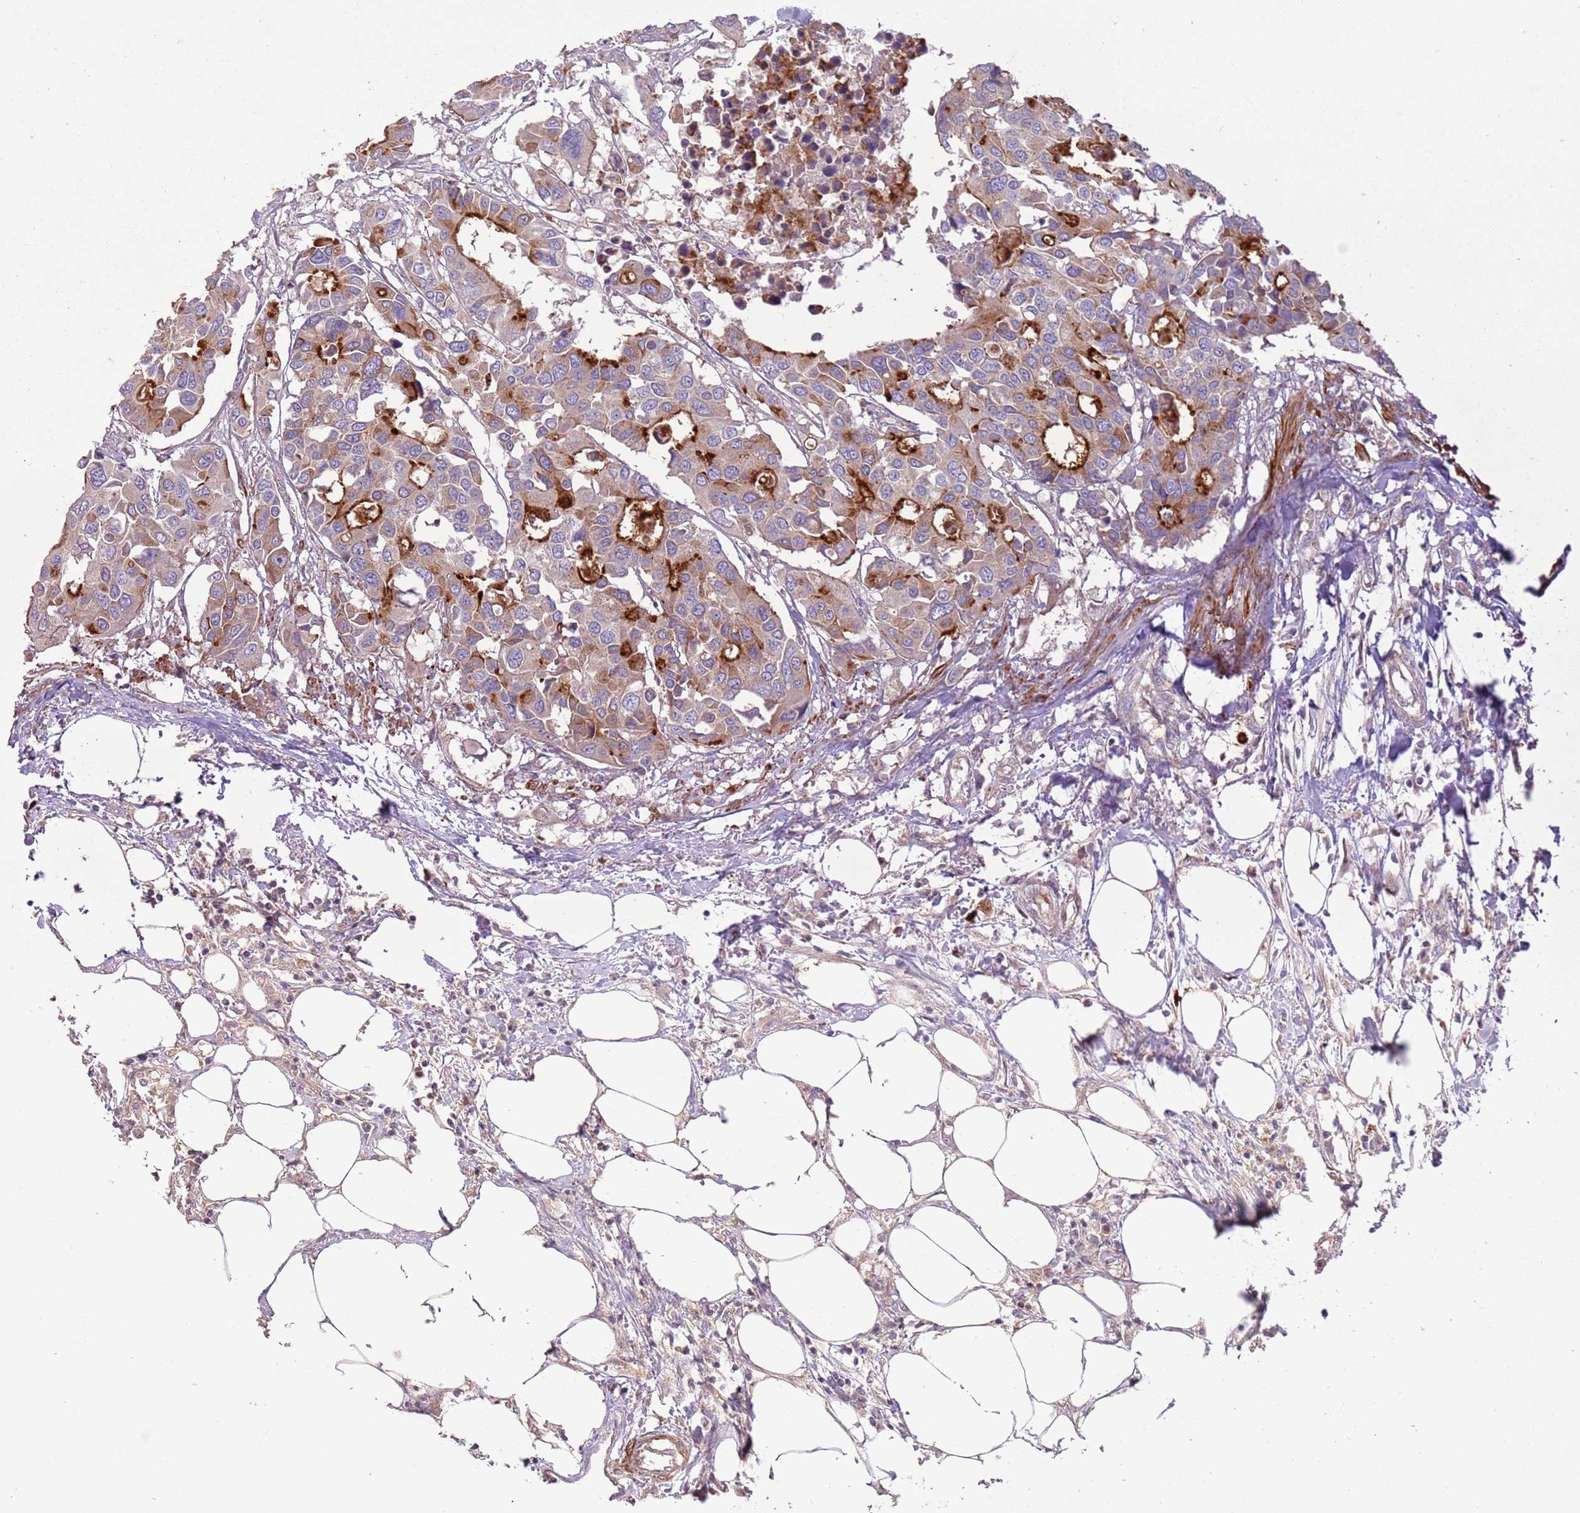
{"staining": {"intensity": "strong", "quantity": "<25%", "location": "cytoplasmic/membranous"}, "tissue": "colorectal cancer", "cell_type": "Tumor cells", "image_type": "cancer", "snomed": [{"axis": "morphology", "description": "Adenocarcinoma, NOS"}, {"axis": "topography", "description": "Colon"}], "caption": "Human colorectal adenocarcinoma stained with a protein marker reveals strong staining in tumor cells.", "gene": "RNF128", "patient": {"sex": "male", "age": 77}}